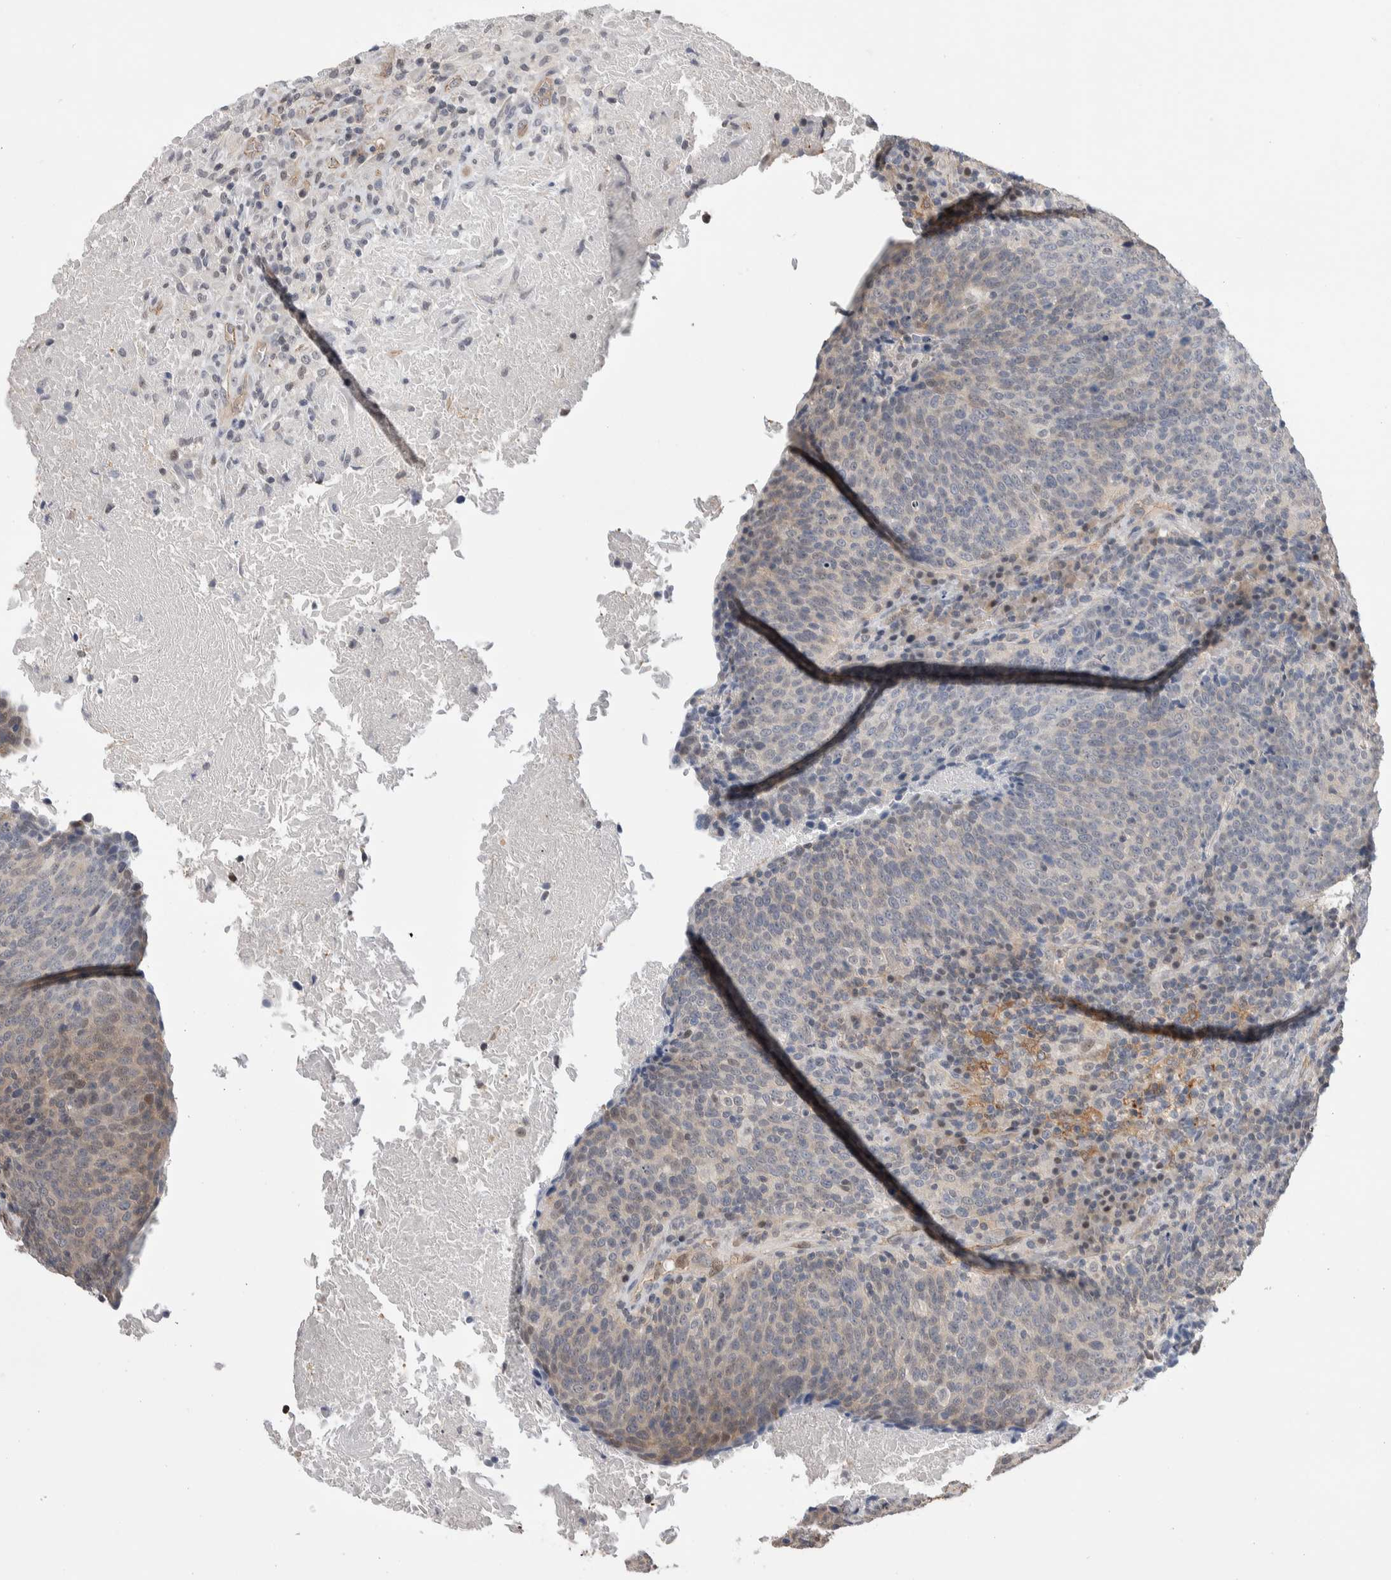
{"staining": {"intensity": "weak", "quantity": "<25%", "location": "cytoplasmic/membranous"}, "tissue": "head and neck cancer", "cell_type": "Tumor cells", "image_type": "cancer", "snomed": [{"axis": "morphology", "description": "Squamous cell carcinoma, NOS"}, {"axis": "morphology", "description": "Squamous cell carcinoma, metastatic, NOS"}, {"axis": "topography", "description": "Lymph node"}, {"axis": "topography", "description": "Head-Neck"}], "caption": "Image shows no protein expression in tumor cells of metastatic squamous cell carcinoma (head and neck) tissue.", "gene": "ZBTB49", "patient": {"sex": "male", "age": 62}}